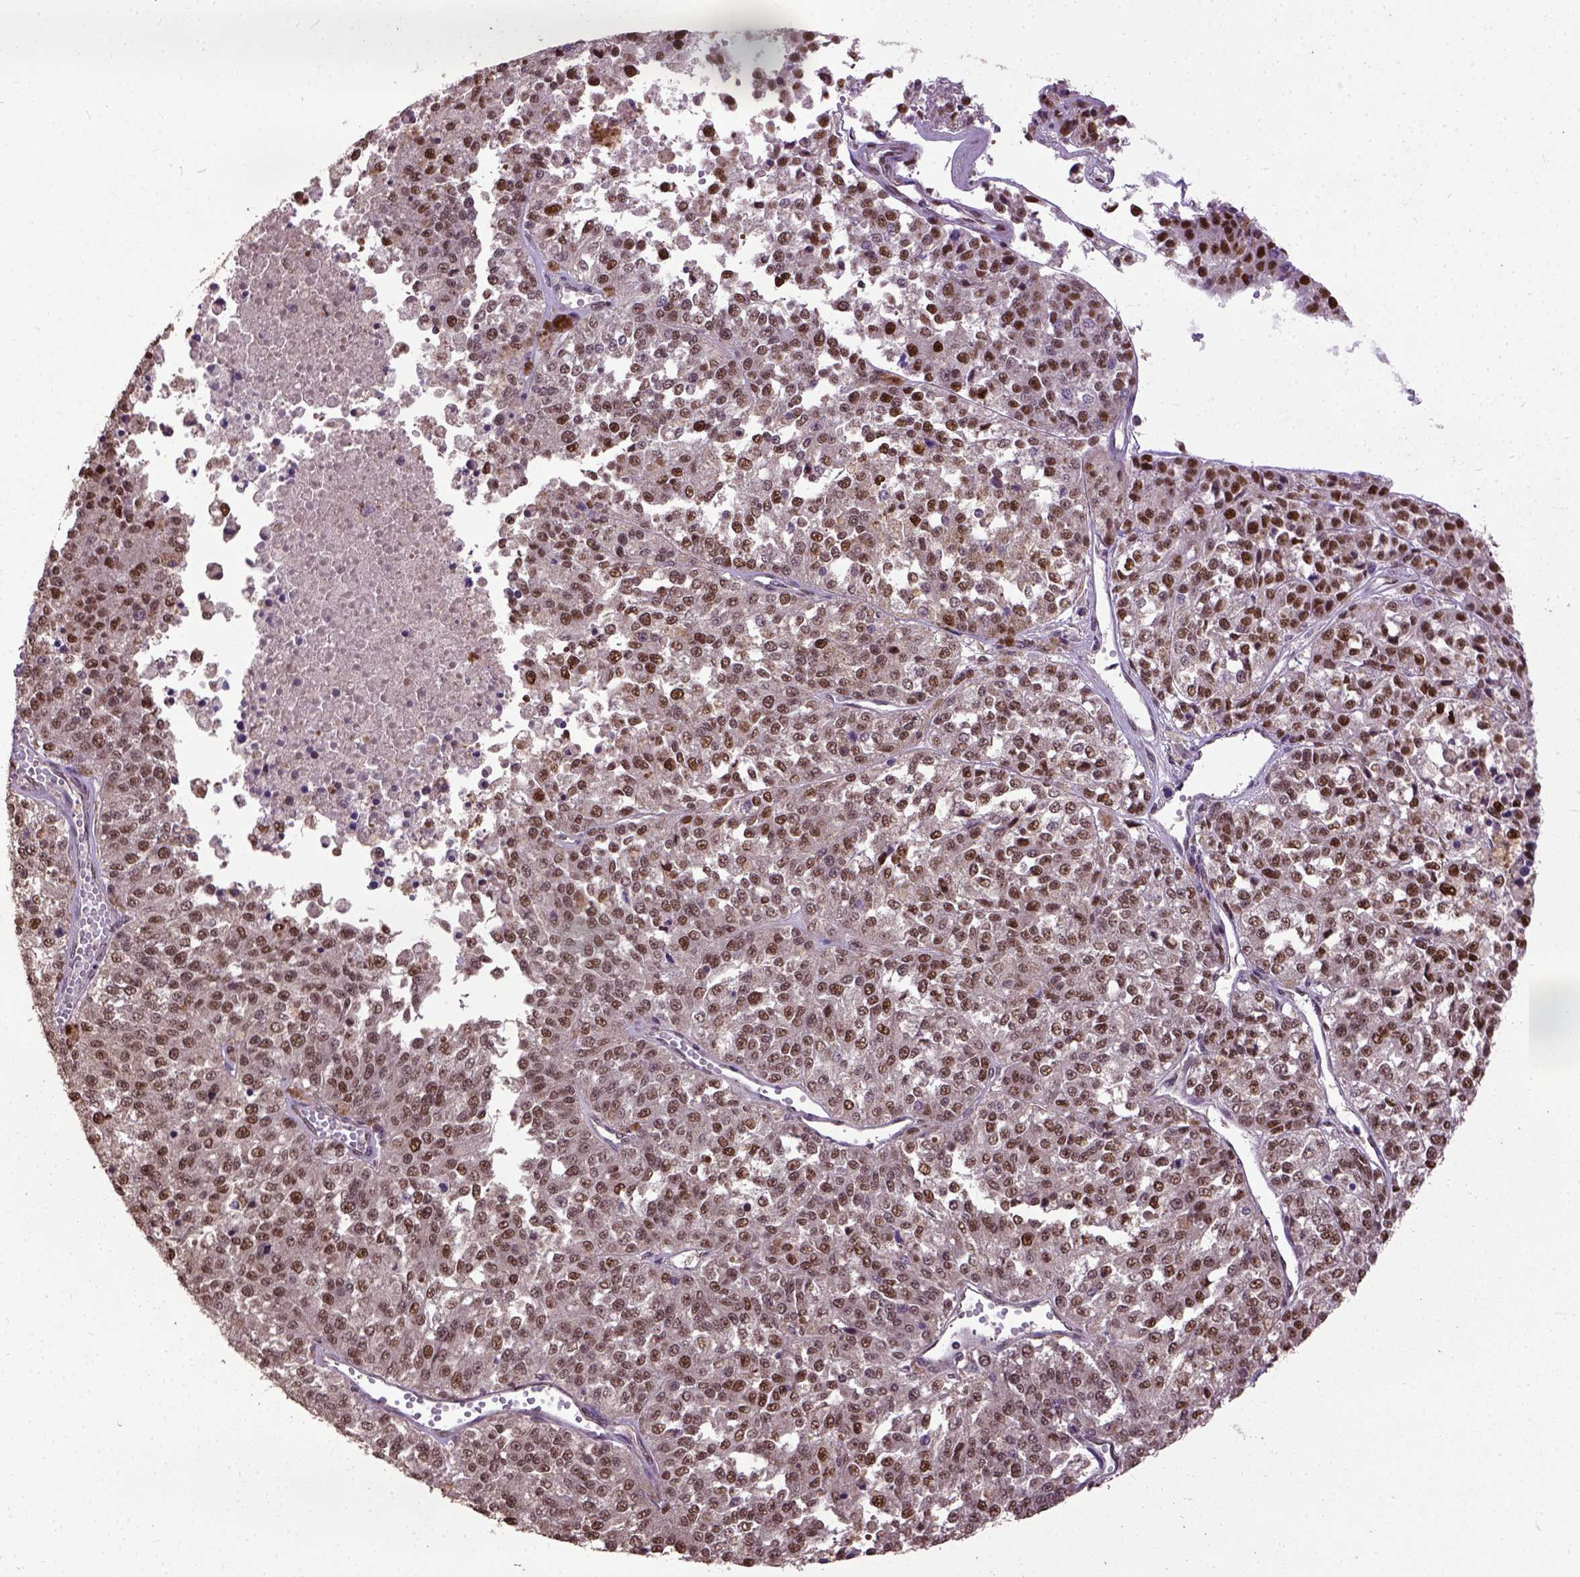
{"staining": {"intensity": "moderate", "quantity": ">75%", "location": "nuclear"}, "tissue": "melanoma", "cell_type": "Tumor cells", "image_type": "cancer", "snomed": [{"axis": "morphology", "description": "Malignant melanoma, Metastatic site"}, {"axis": "topography", "description": "Lymph node"}], "caption": "A brown stain highlights moderate nuclear expression of a protein in human melanoma tumor cells.", "gene": "UBA3", "patient": {"sex": "female", "age": 64}}